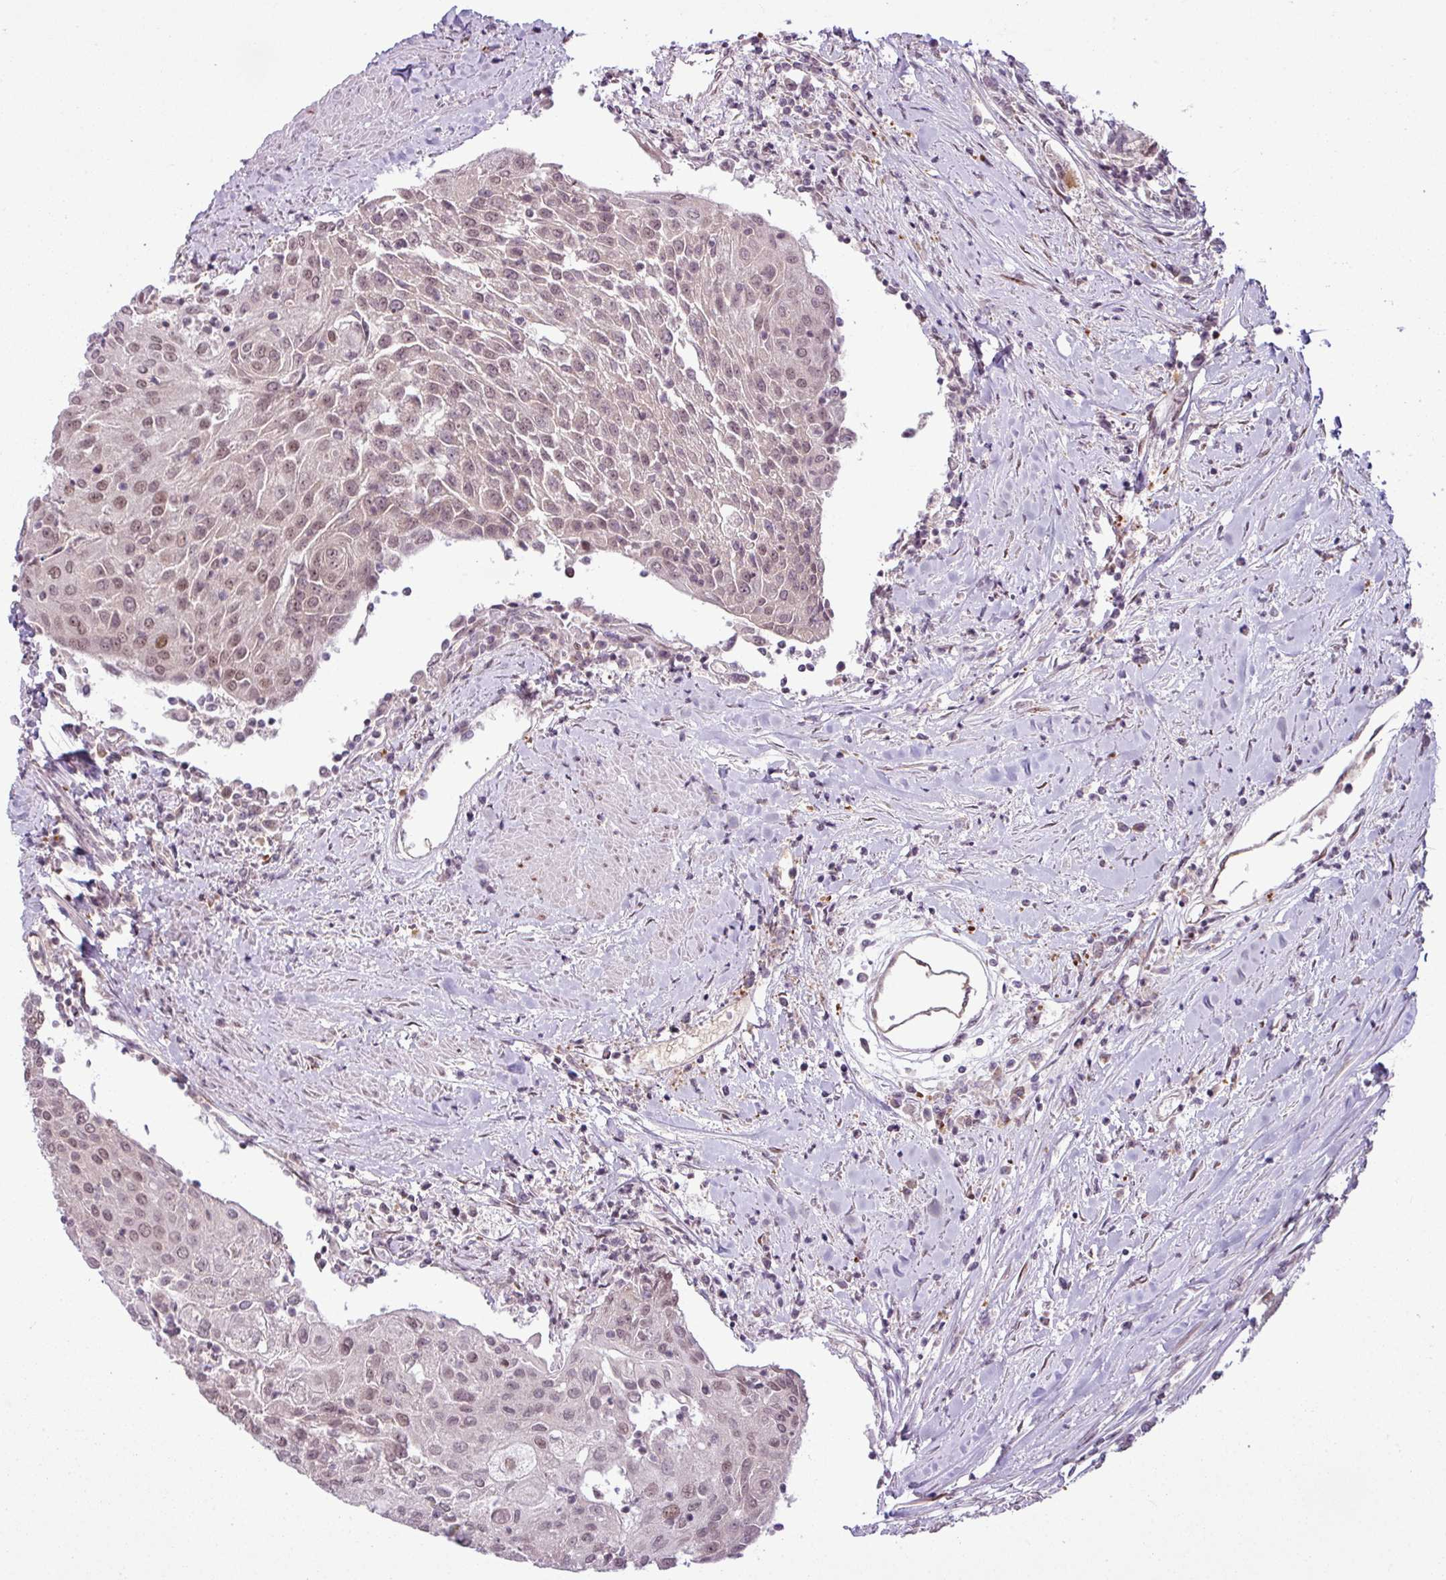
{"staining": {"intensity": "moderate", "quantity": "25%-75%", "location": "nuclear"}, "tissue": "urothelial cancer", "cell_type": "Tumor cells", "image_type": "cancer", "snomed": [{"axis": "morphology", "description": "Urothelial carcinoma, High grade"}, {"axis": "topography", "description": "Urinary bladder"}], "caption": "Urothelial carcinoma (high-grade) stained with immunohistochemistry reveals moderate nuclear expression in about 25%-75% of tumor cells.", "gene": "PRDM5", "patient": {"sex": "female", "age": 85}}